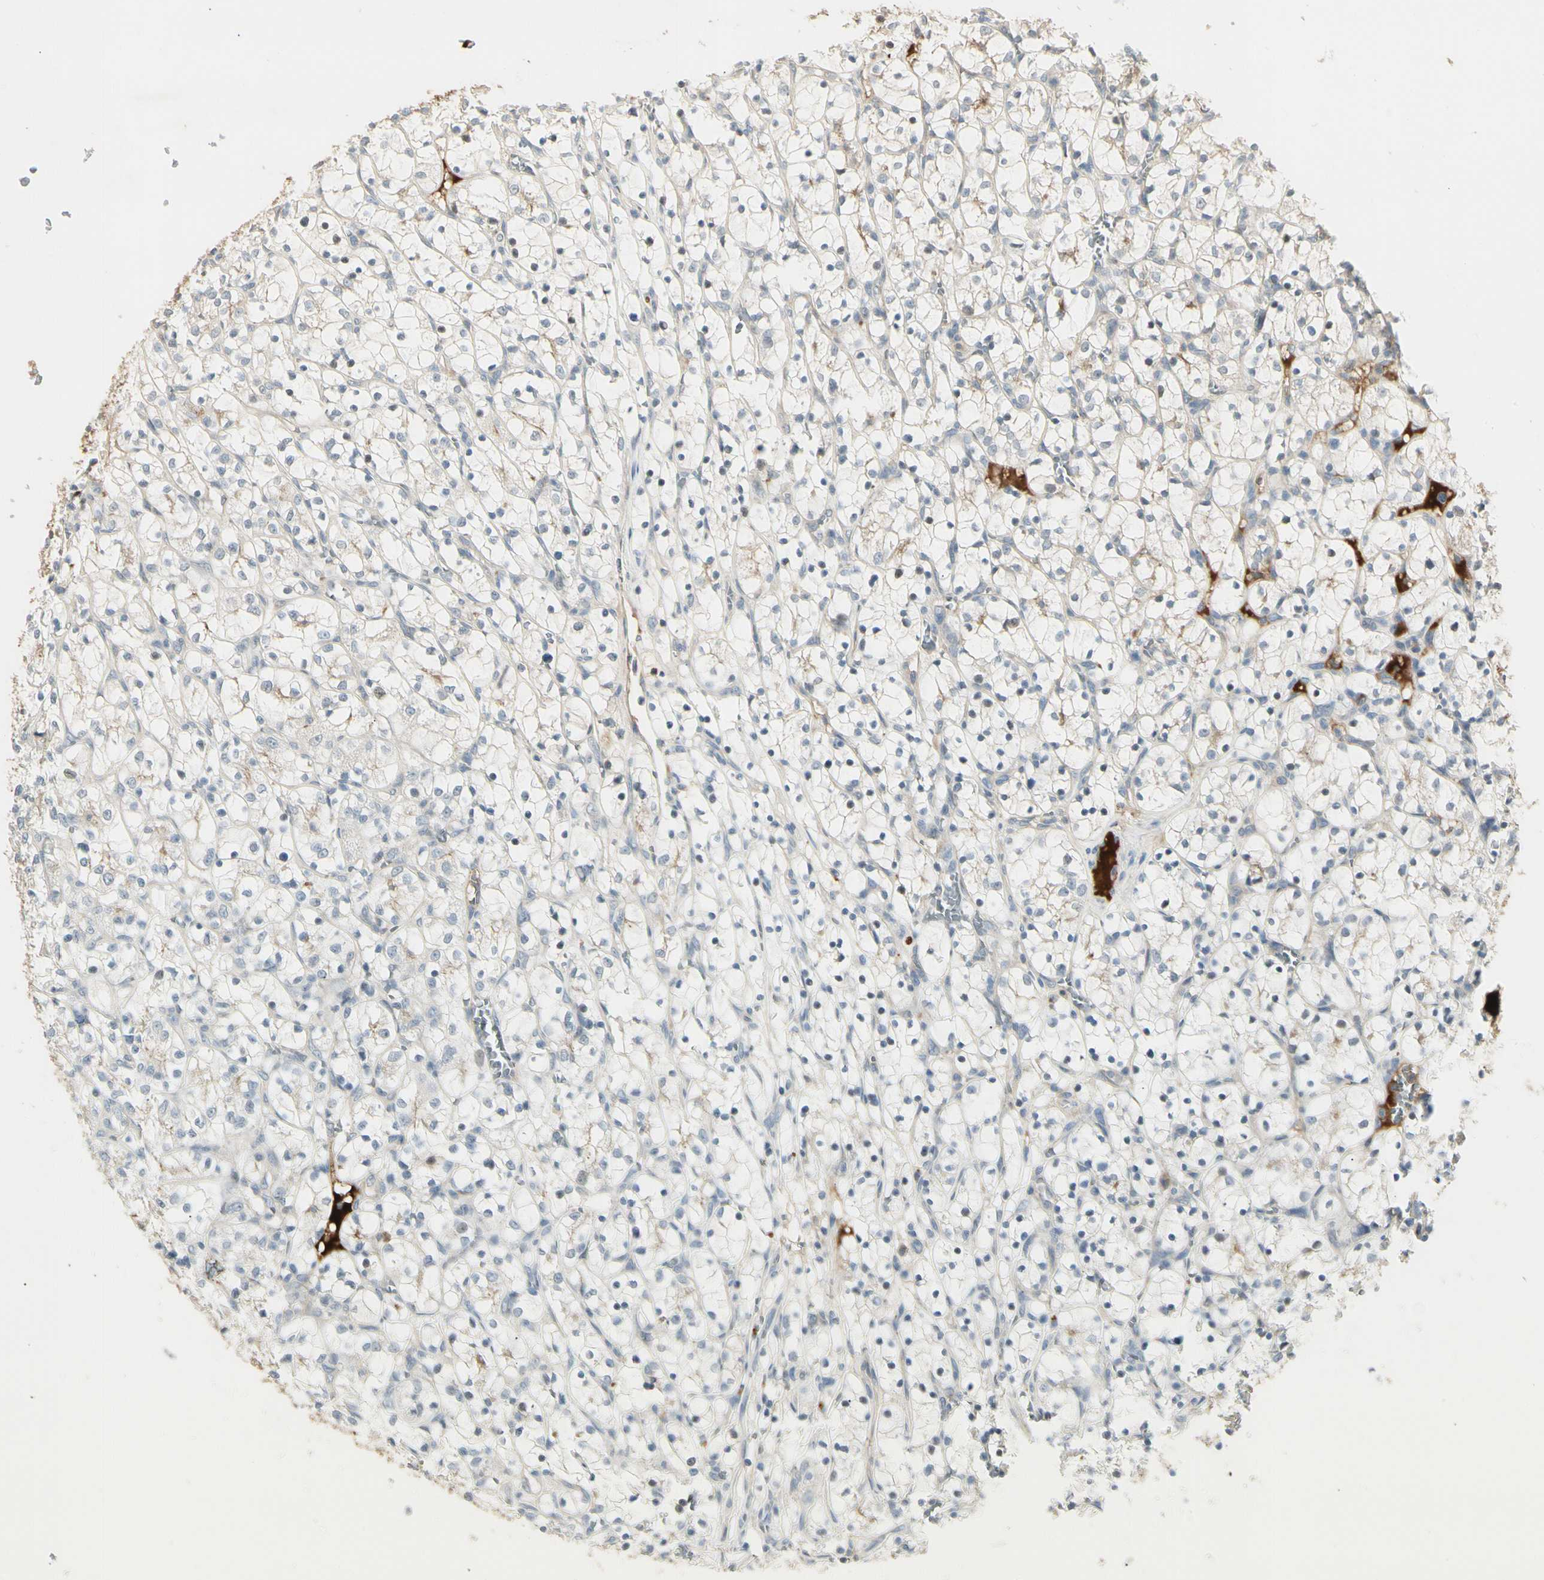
{"staining": {"intensity": "weak", "quantity": "<25%", "location": "cytoplasmic/membranous"}, "tissue": "renal cancer", "cell_type": "Tumor cells", "image_type": "cancer", "snomed": [{"axis": "morphology", "description": "Adenocarcinoma, NOS"}, {"axis": "topography", "description": "Kidney"}], "caption": "An image of human renal cancer is negative for staining in tumor cells. The staining is performed using DAB brown chromogen with nuclei counter-stained in using hematoxylin.", "gene": "SKIL", "patient": {"sex": "female", "age": 69}}